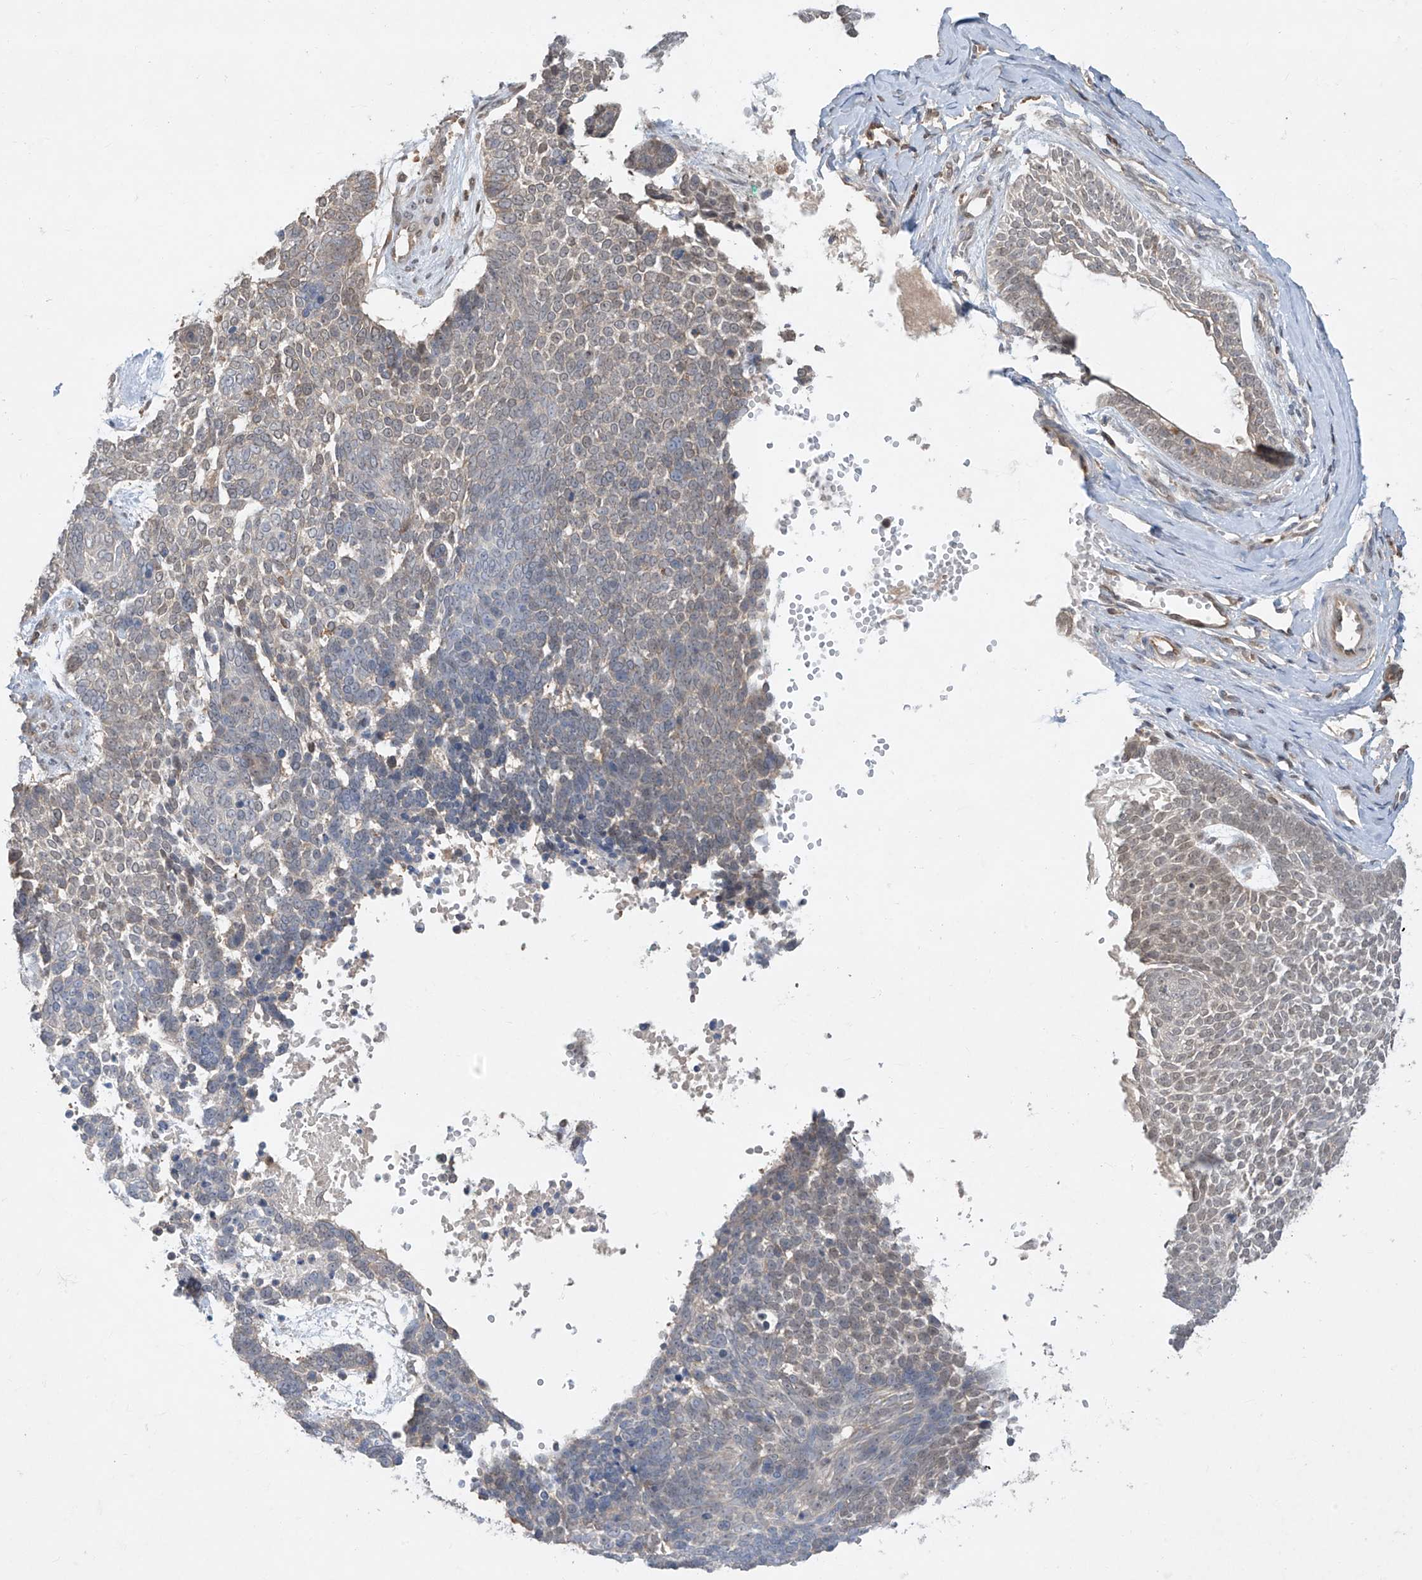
{"staining": {"intensity": "negative", "quantity": "none", "location": "none"}, "tissue": "skin cancer", "cell_type": "Tumor cells", "image_type": "cancer", "snomed": [{"axis": "morphology", "description": "Basal cell carcinoma"}, {"axis": "topography", "description": "Skin"}], "caption": "A high-resolution photomicrograph shows immunohistochemistry staining of skin cancer (basal cell carcinoma), which reveals no significant positivity in tumor cells.", "gene": "ZNF358", "patient": {"sex": "female", "age": 81}}